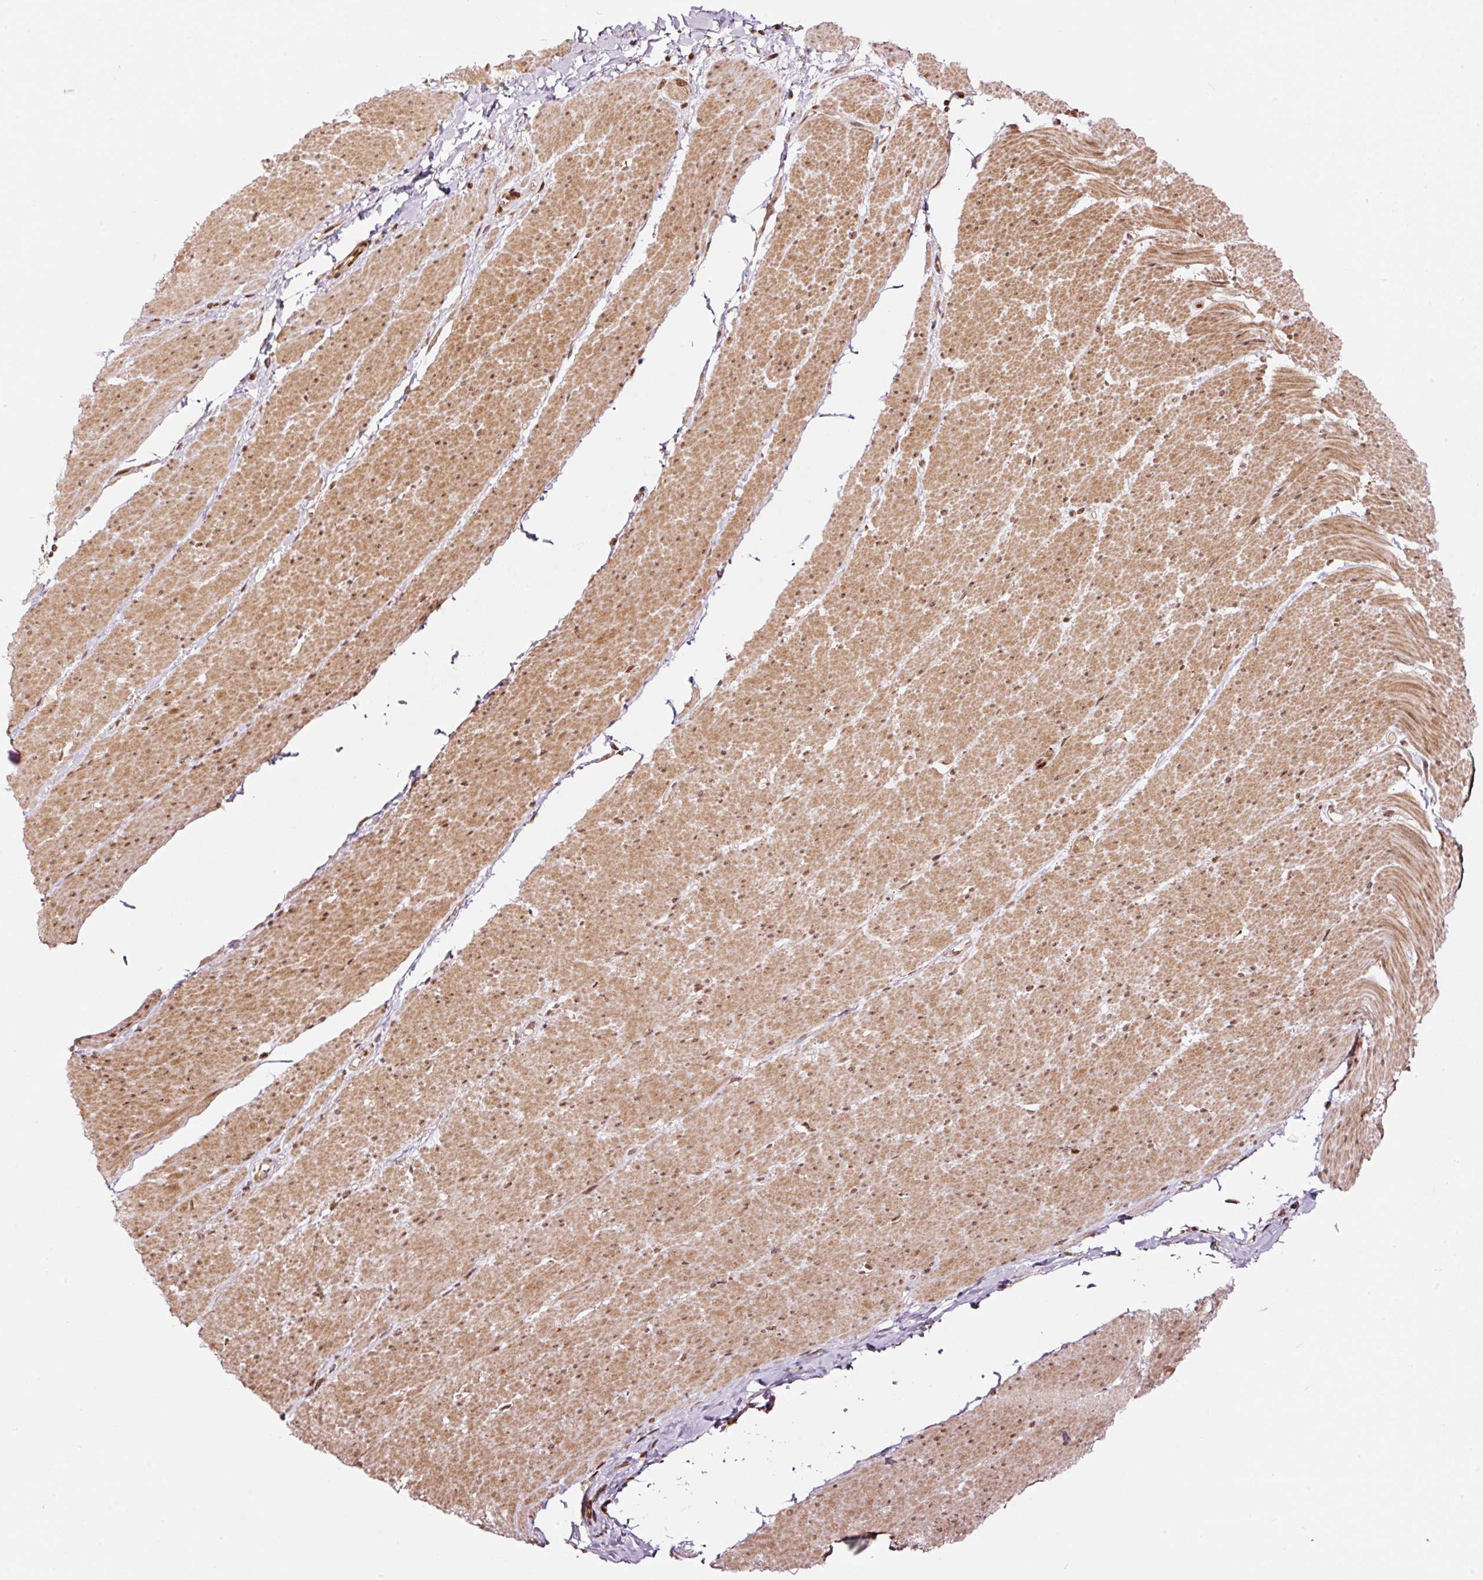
{"staining": {"intensity": "moderate", "quantity": "25%-75%", "location": "cytoplasmic/membranous,nuclear"}, "tissue": "smooth muscle", "cell_type": "Smooth muscle cells", "image_type": "normal", "snomed": [{"axis": "morphology", "description": "Normal tissue, NOS"}, {"axis": "topography", "description": "Smooth muscle"}, {"axis": "topography", "description": "Rectum"}], "caption": "A medium amount of moderate cytoplasmic/membranous,nuclear staining is identified in approximately 25%-75% of smooth muscle cells in normal smooth muscle. Immunohistochemistry stains the protein in brown and the nuclei are stained blue.", "gene": "RFC4", "patient": {"sex": "male", "age": 53}}